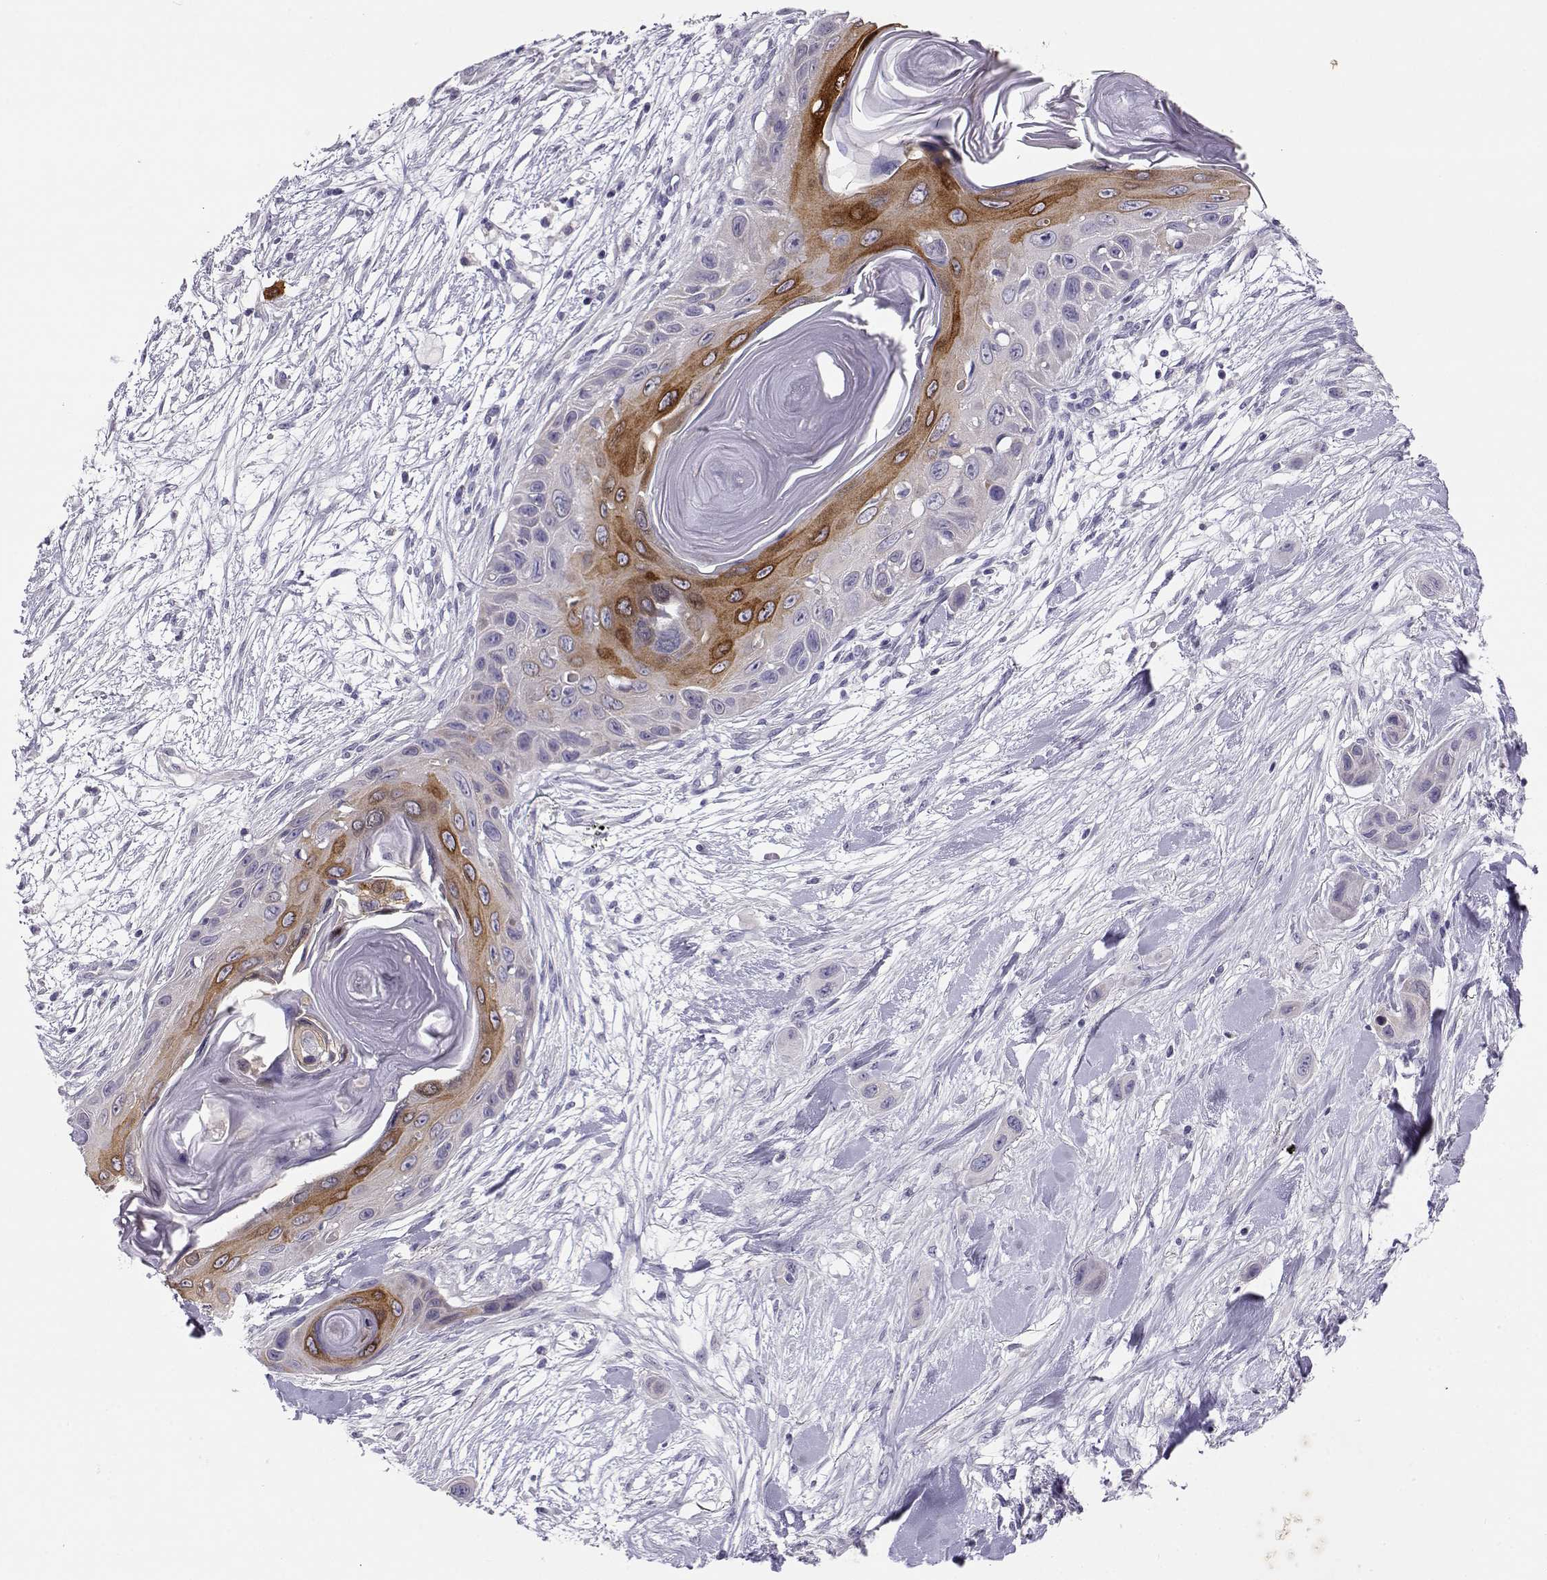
{"staining": {"intensity": "strong", "quantity": "<25%", "location": "cytoplasmic/membranous"}, "tissue": "skin cancer", "cell_type": "Tumor cells", "image_type": "cancer", "snomed": [{"axis": "morphology", "description": "Squamous cell carcinoma, NOS"}, {"axis": "topography", "description": "Skin"}], "caption": "A brown stain highlights strong cytoplasmic/membranous positivity of a protein in skin squamous cell carcinoma tumor cells.", "gene": "ENDOU", "patient": {"sex": "male", "age": 79}}